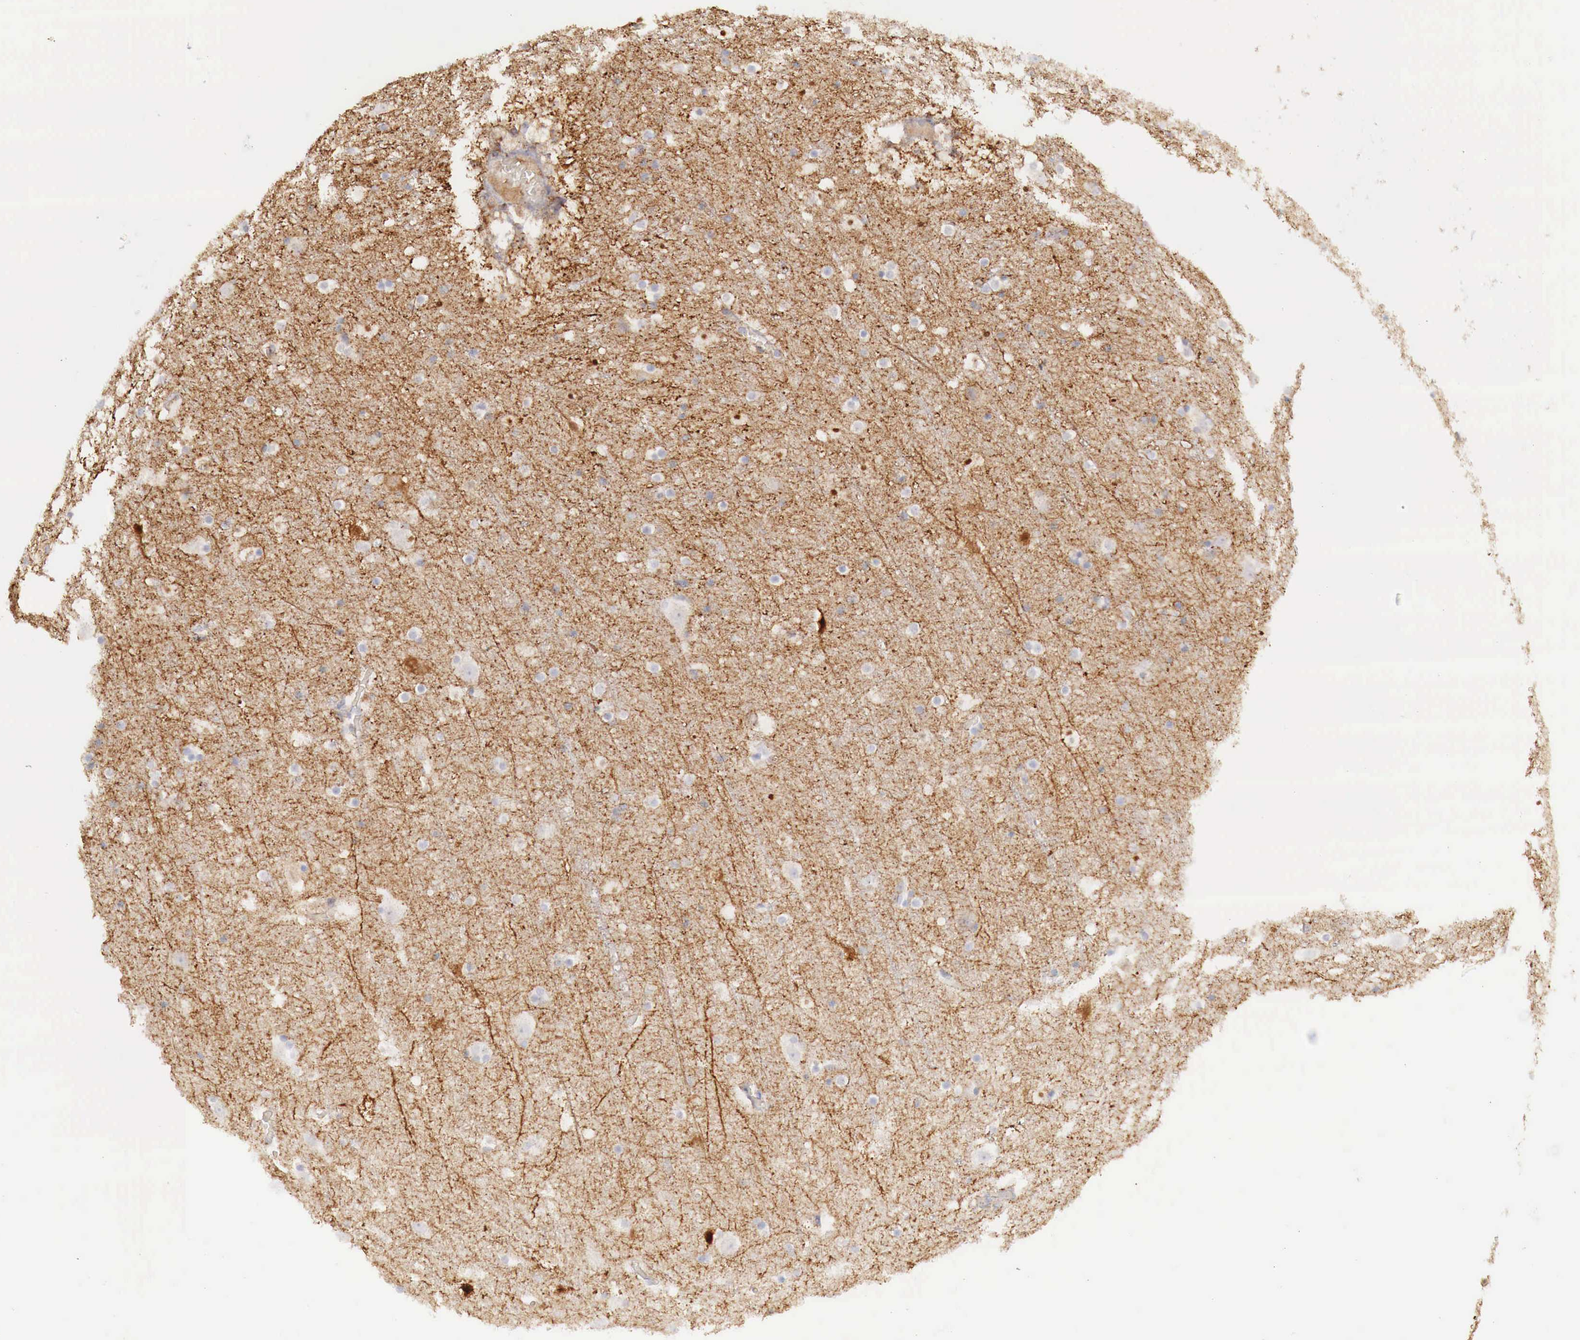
{"staining": {"intensity": "negative", "quantity": "none", "location": "none"}, "tissue": "cerebral cortex", "cell_type": "Endothelial cells", "image_type": "normal", "snomed": [{"axis": "morphology", "description": "Normal tissue, NOS"}, {"axis": "topography", "description": "Cerebral cortex"}], "caption": "IHC micrograph of normal human cerebral cortex stained for a protein (brown), which displays no expression in endothelial cells. (DAB (3,3'-diaminobenzidine) immunohistochemistry with hematoxylin counter stain).", "gene": "KLHDC7B", "patient": {"sex": "male", "age": 45}}